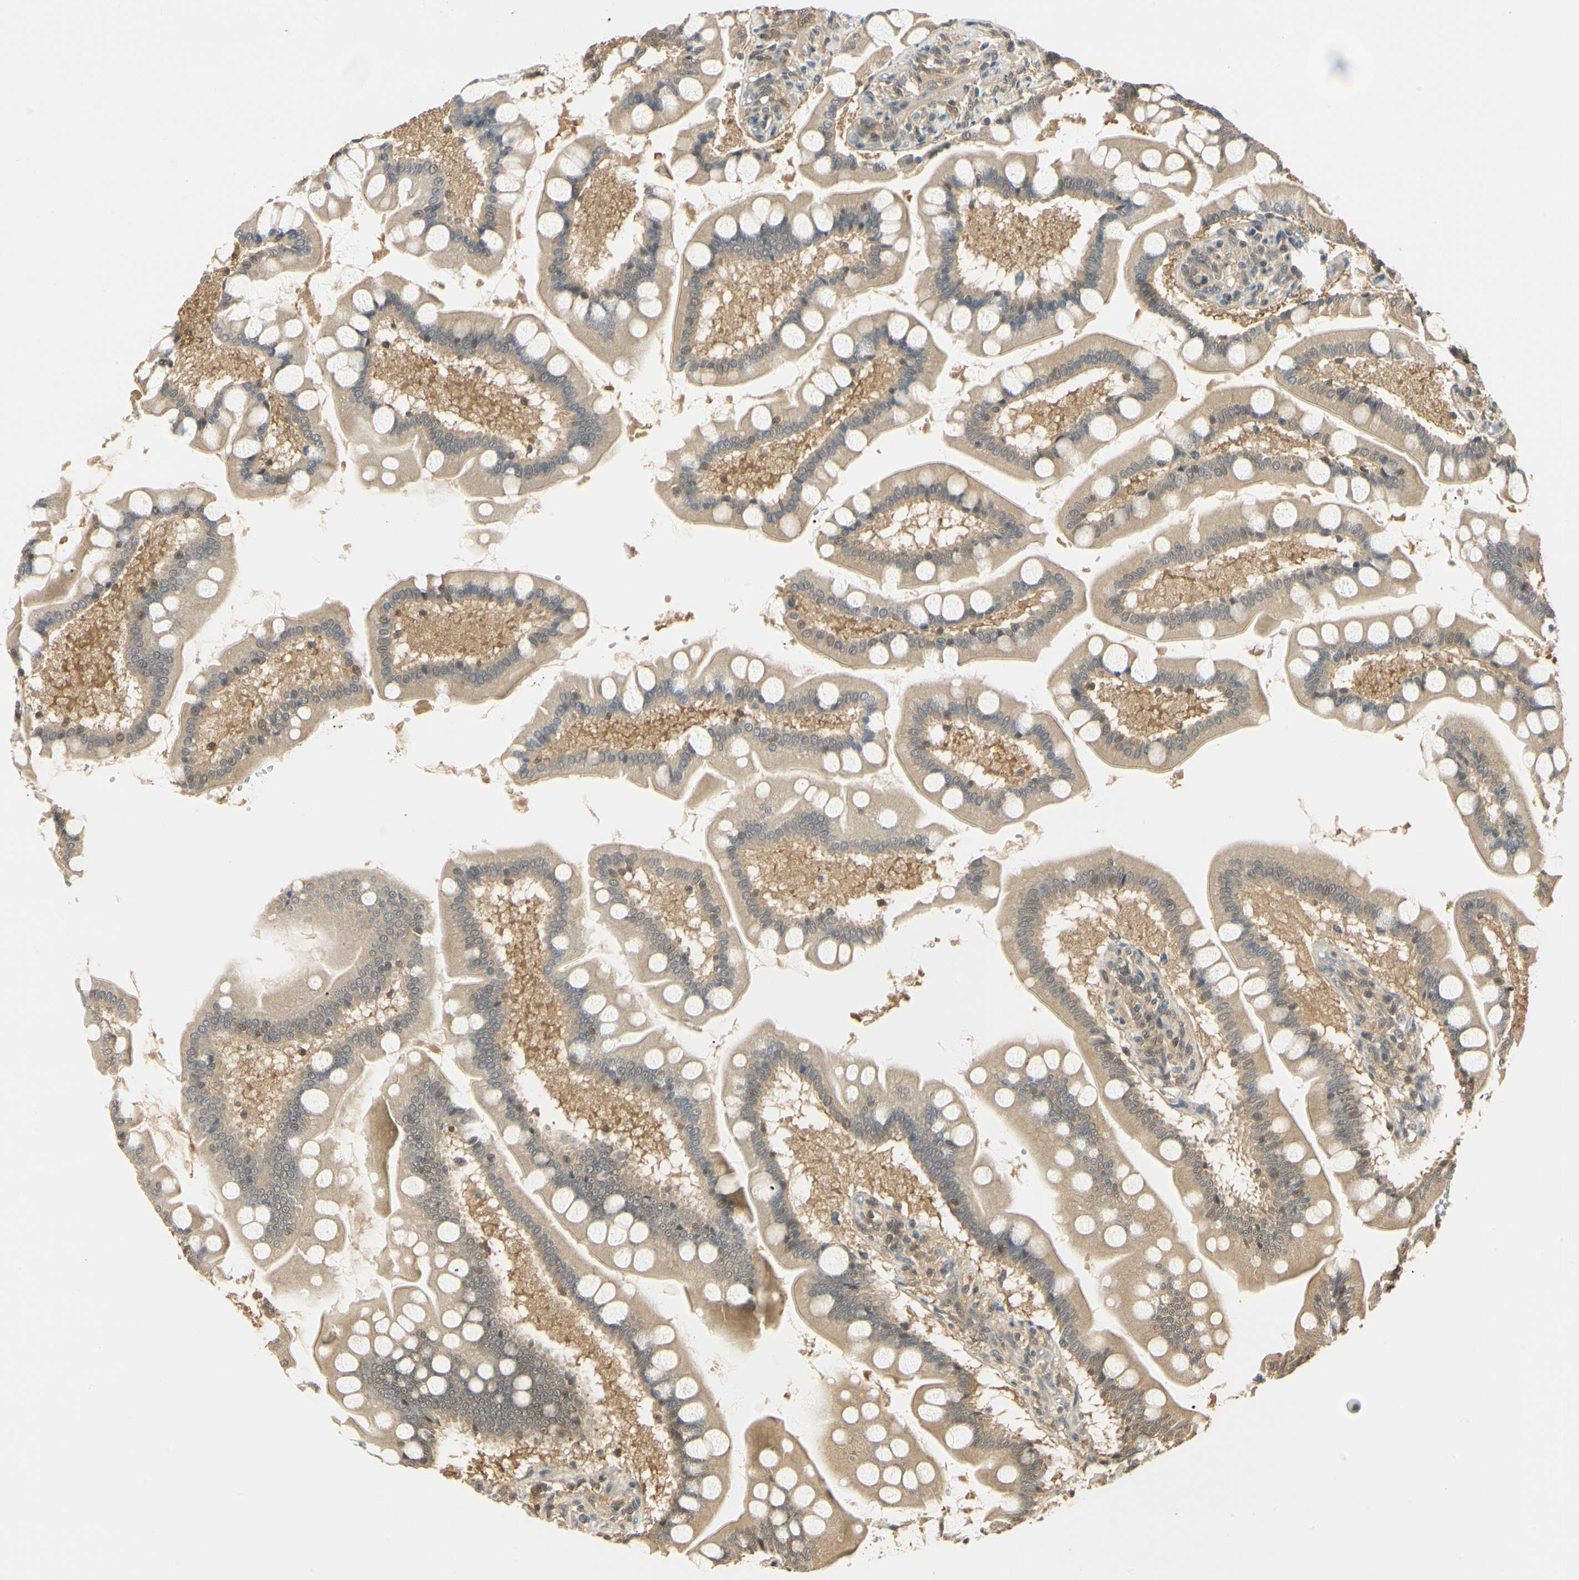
{"staining": {"intensity": "moderate", "quantity": ">75%", "location": "cytoplasmic/membranous,nuclear"}, "tissue": "small intestine", "cell_type": "Glandular cells", "image_type": "normal", "snomed": [{"axis": "morphology", "description": "Normal tissue, NOS"}, {"axis": "topography", "description": "Small intestine"}], "caption": "Immunohistochemistry of benign small intestine demonstrates medium levels of moderate cytoplasmic/membranous,nuclear staining in about >75% of glandular cells. The staining was performed using DAB (3,3'-diaminobenzidine) to visualize the protein expression in brown, while the nuclei were stained in blue with hematoxylin (Magnification: 20x).", "gene": "UBE2Z", "patient": {"sex": "male", "age": 41}}